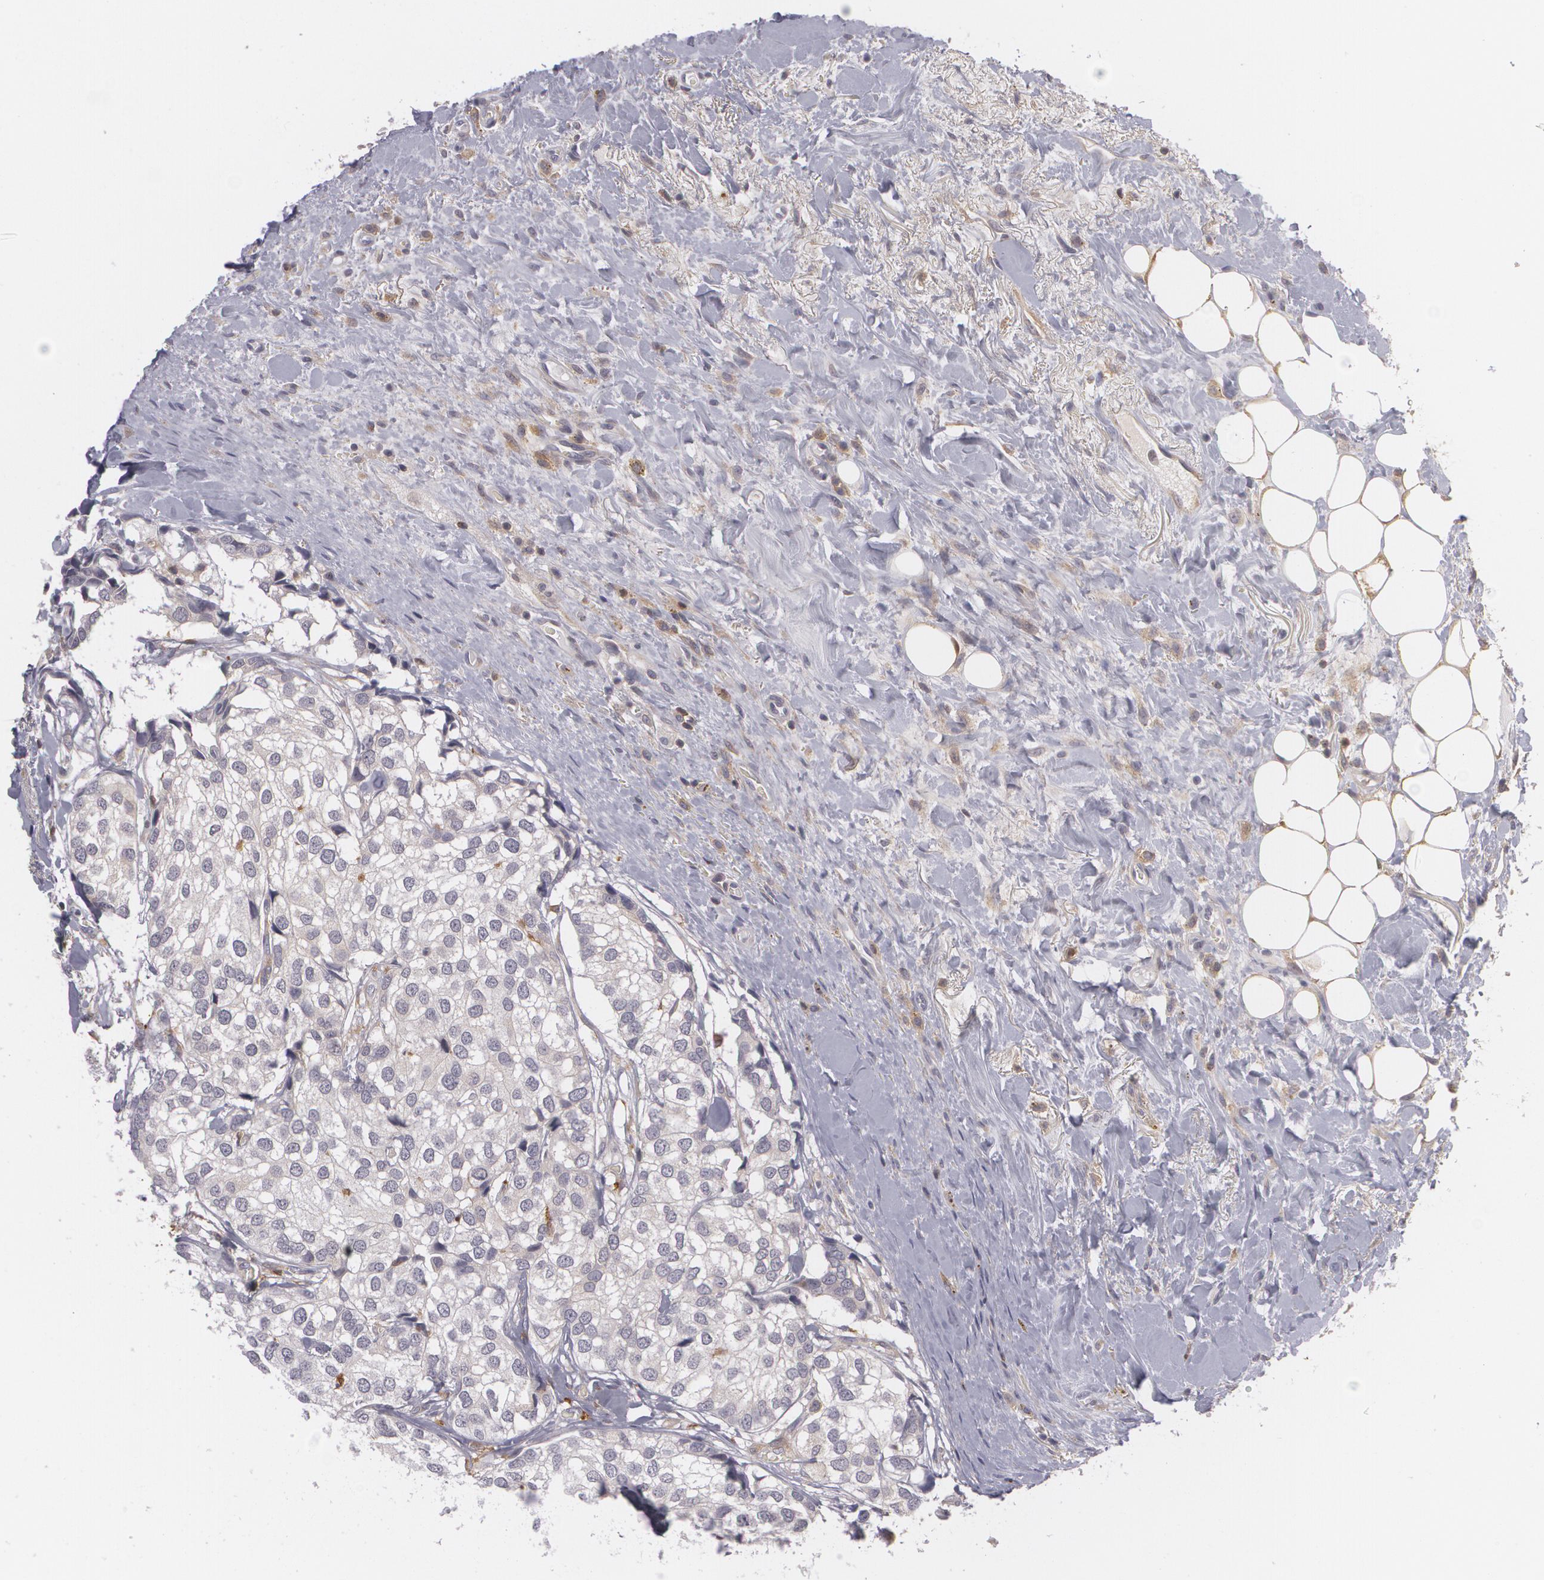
{"staining": {"intensity": "weak", "quantity": "25%-75%", "location": "cytoplasmic/membranous"}, "tissue": "breast cancer", "cell_type": "Tumor cells", "image_type": "cancer", "snomed": [{"axis": "morphology", "description": "Duct carcinoma"}, {"axis": "topography", "description": "Breast"}], "caption": "Immunohistochemical staining of human breast invasive ductal carcinoma shows low levels of weak cytoplasmic/membranous protein staining in approximately 25%-75% of tumor cells.", "gene": "BIN1", "patient": {"sex": "female", "age": 68}}